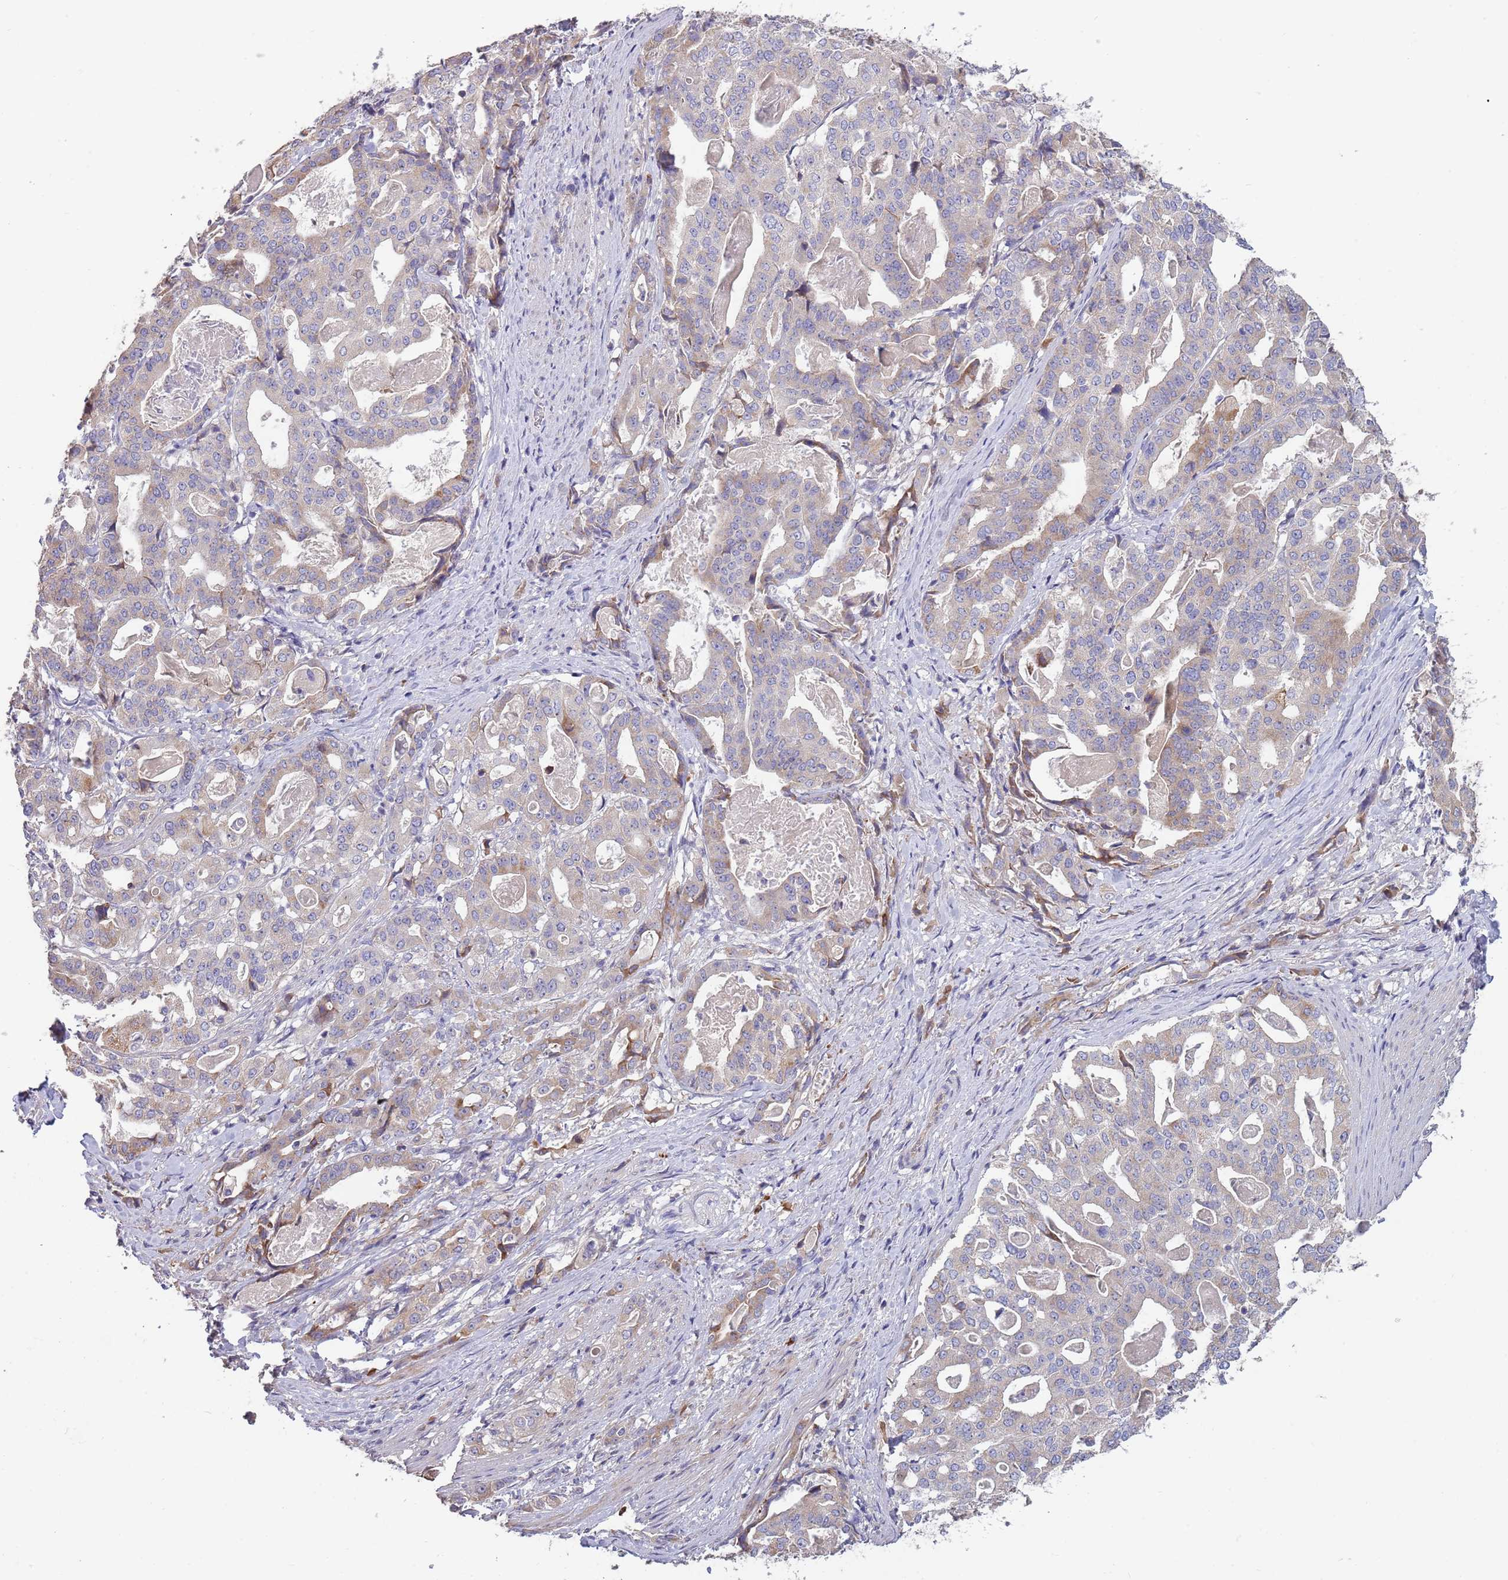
{"staining": {"intensity": "weak", "quantity": "<25%", "location": "cytoplasmic/membranous"}, "tissue": "stomach cancer", "cell_type": "Tumor cells", "image_type": "cancer", "snomed": [{"axis": "morphology", "description": "Adenocarcinoma, NOS"}, {"axis": "topography", "description": "Stomach"}], "caption": "This histopathology image is of stomach cancer (adenocarcinoma) stained with IHC to label a protein in brown with the nuclei are counter-stained blue. There is no staining in tumor cells.", "gene": "SUSD1", "patient": {"sex": "male", "age": 48}}